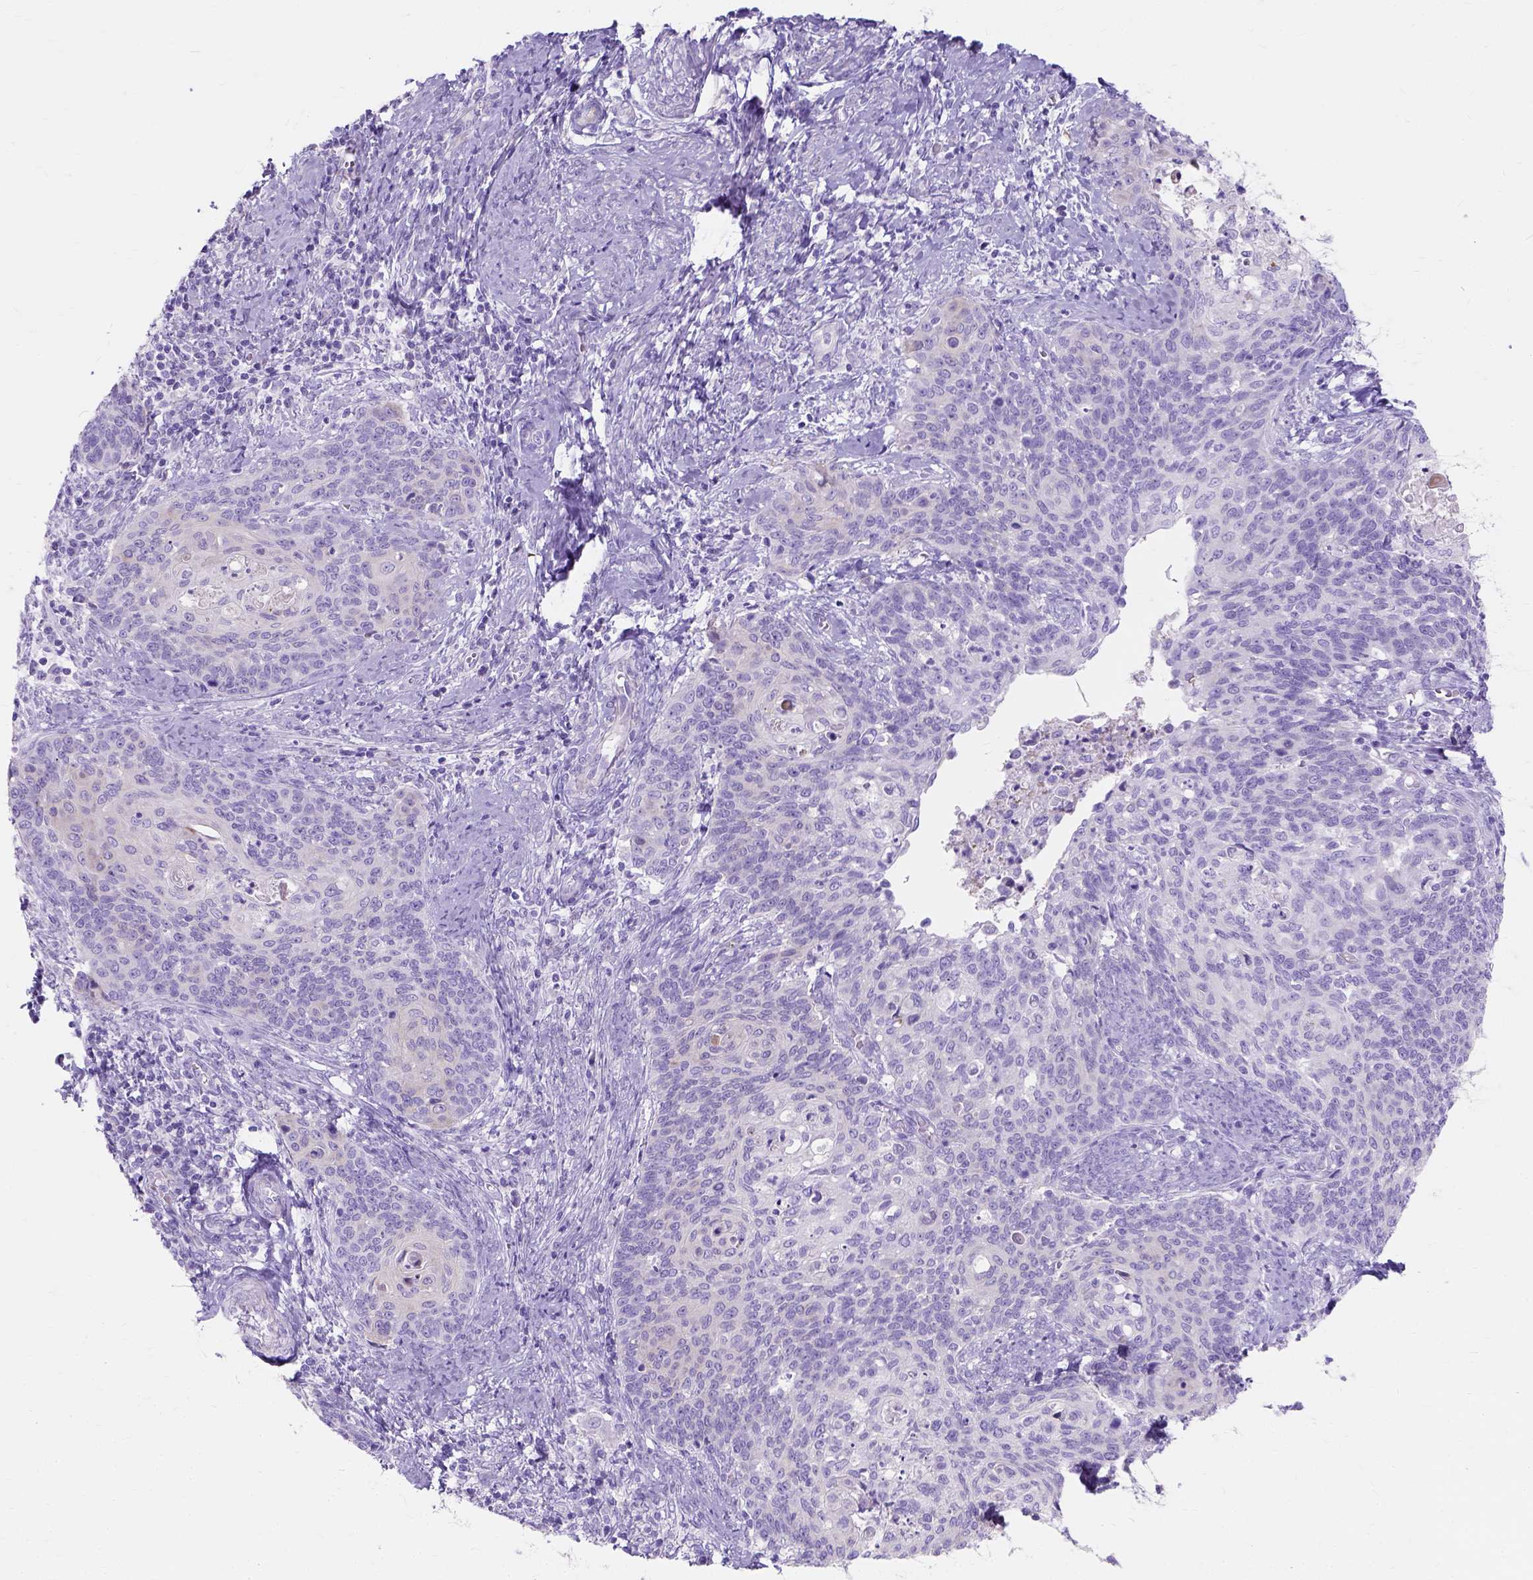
{"staining": {"intensity": "negative", "quantity": "none", "location": "none"}, "tissue": "cervical cancer", "cell_type": "Tumor cells", "image_type": "cancer", "snomed": [{"axis": "morphology", "description": "Normal tissue, NOS"}, {"axis": "morphology", "description": "Squamous cell carcinoma, NOS"}, {"axis": "topography", "description": "Cervix"}], "caption": "Image shows no protein staining in tumor cells of squamous cell carcinoma (cervical) tissue.", "gene": "MYH15", "patient": {"sex": "female", "age": 39}}